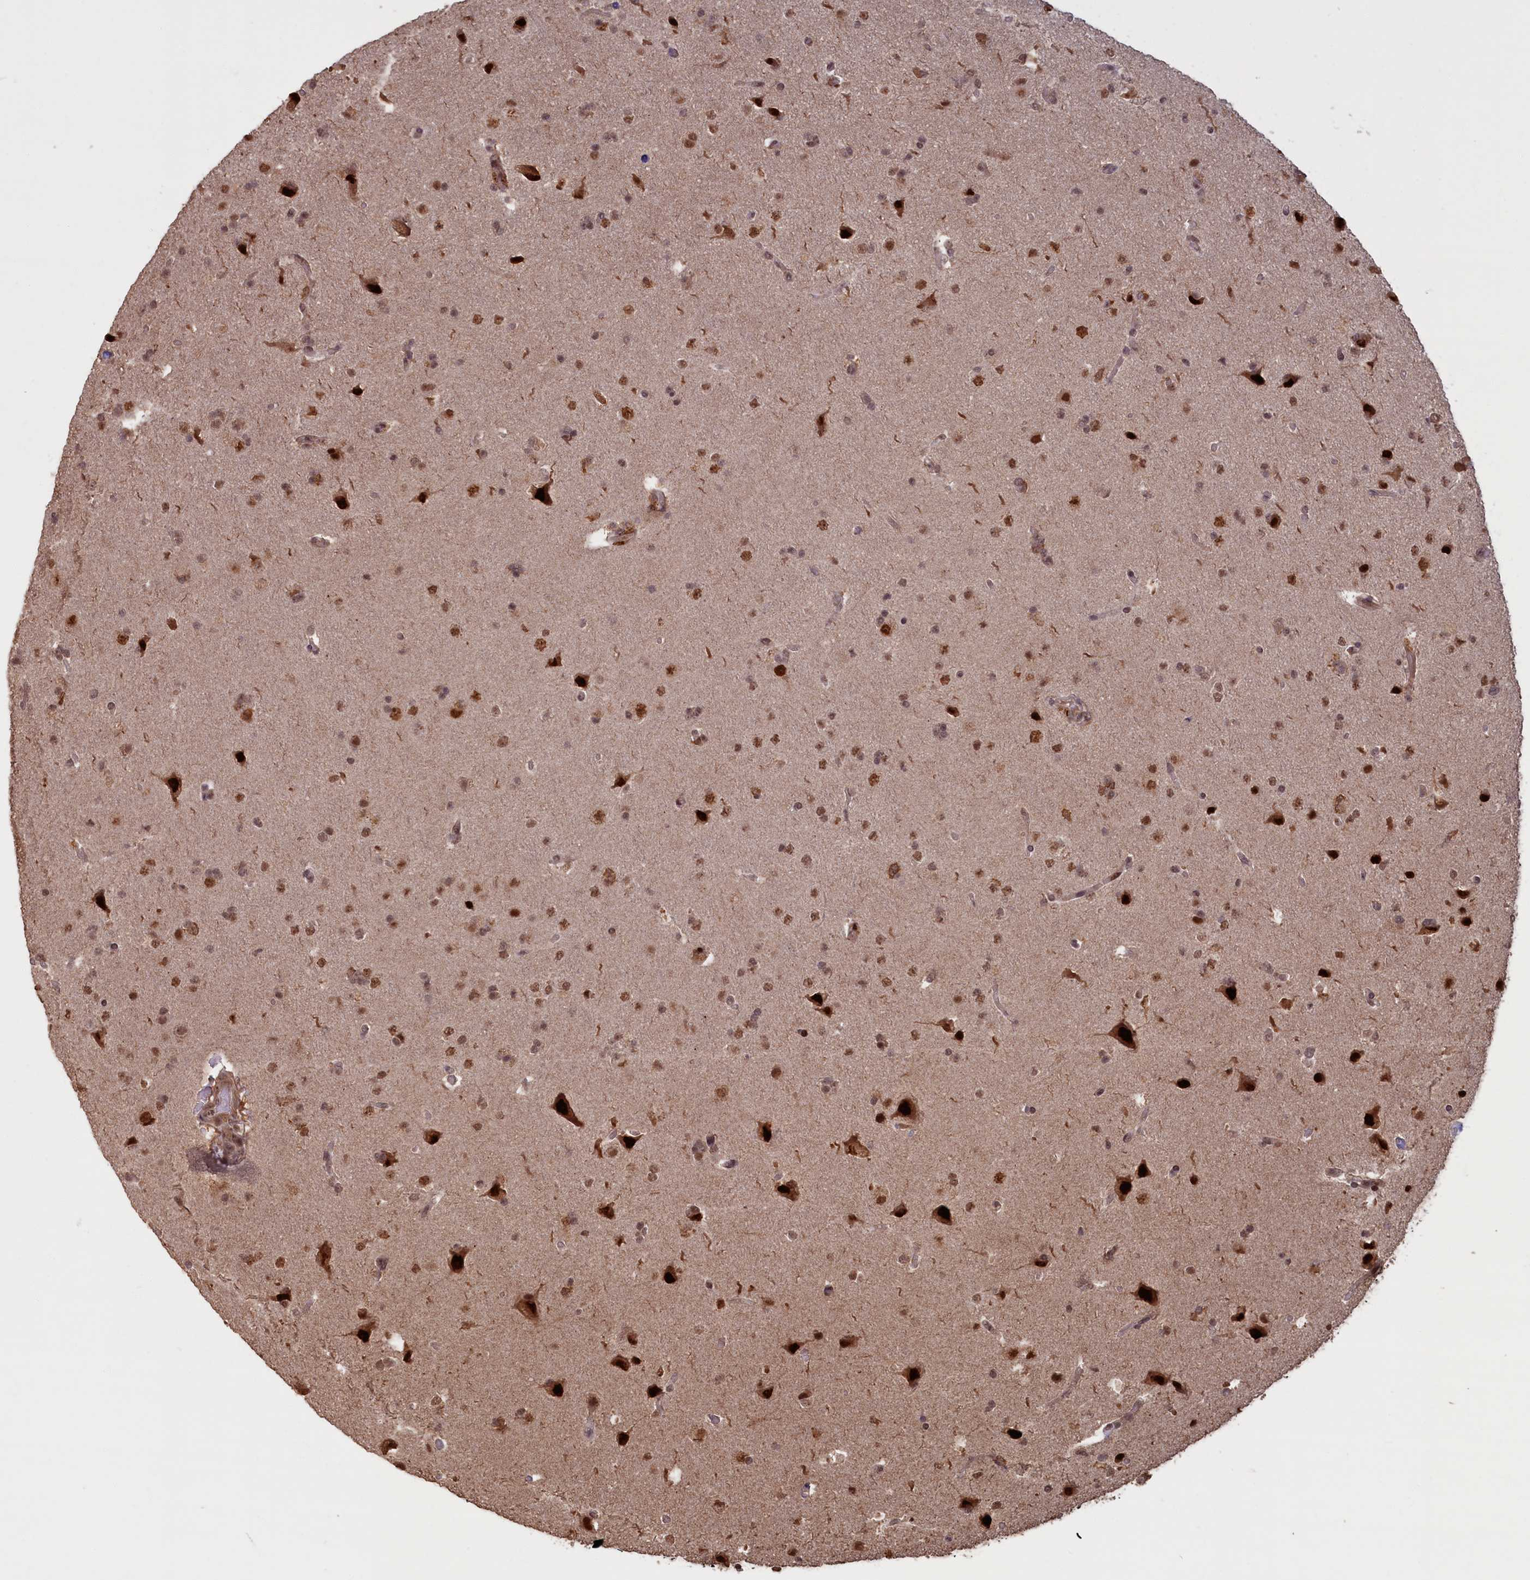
{"staining": {"intensity": "moderate", "quantity": ">75%", "location": "nuclear"}, "tissue": "glioma", "cell_type": "Tumor cells", "image_type": "cancer", "snomed": [{"axis": "morphology", "description": "Glioma, malignant, High grade"}, {"axis": "topography", "description": "Brain"}], "caption": "A medium amount of moderate nuclear expression is present in about >75% of tumor cells in glioma tissue.", "gene": "HIF3A", "patient": {"sex": "male", "age": 72}}